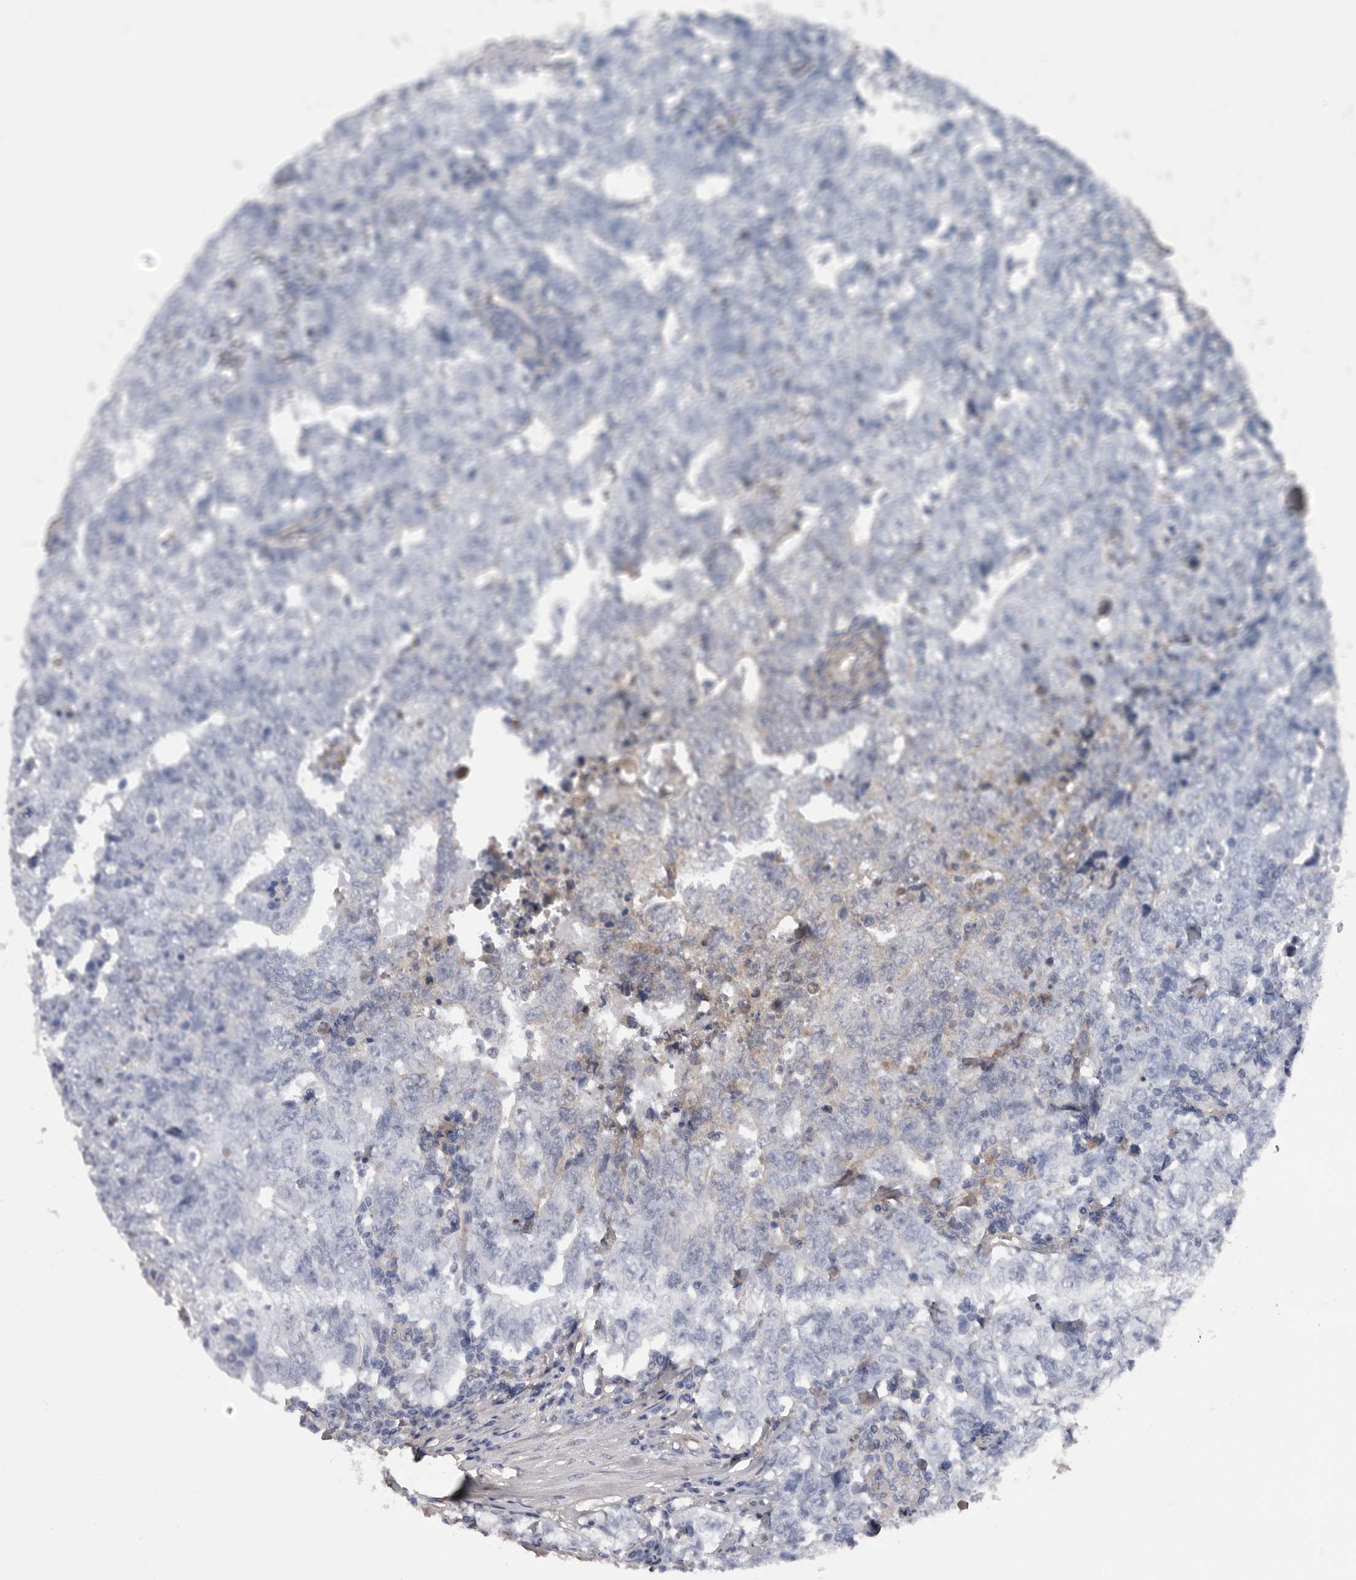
{"staining": {"intensity": "negative", "quantity": "none", "location": "none"}, "tissue": "testis cancer", "cell_type": "Tumor cells", "image_type": "cancer", "snomed": [{"axis": "morphology", "description": "Carcinoma, Embryonal, NOS"}, {"axis": "topography", "description": "Testis"}], "caption": "This is an IHC micrograph of testis embryonal carcinoma. There is no positivity in tumor cells.", "gene": "ADAMTS2", "patient": {"sex": "male", "age": 26}}